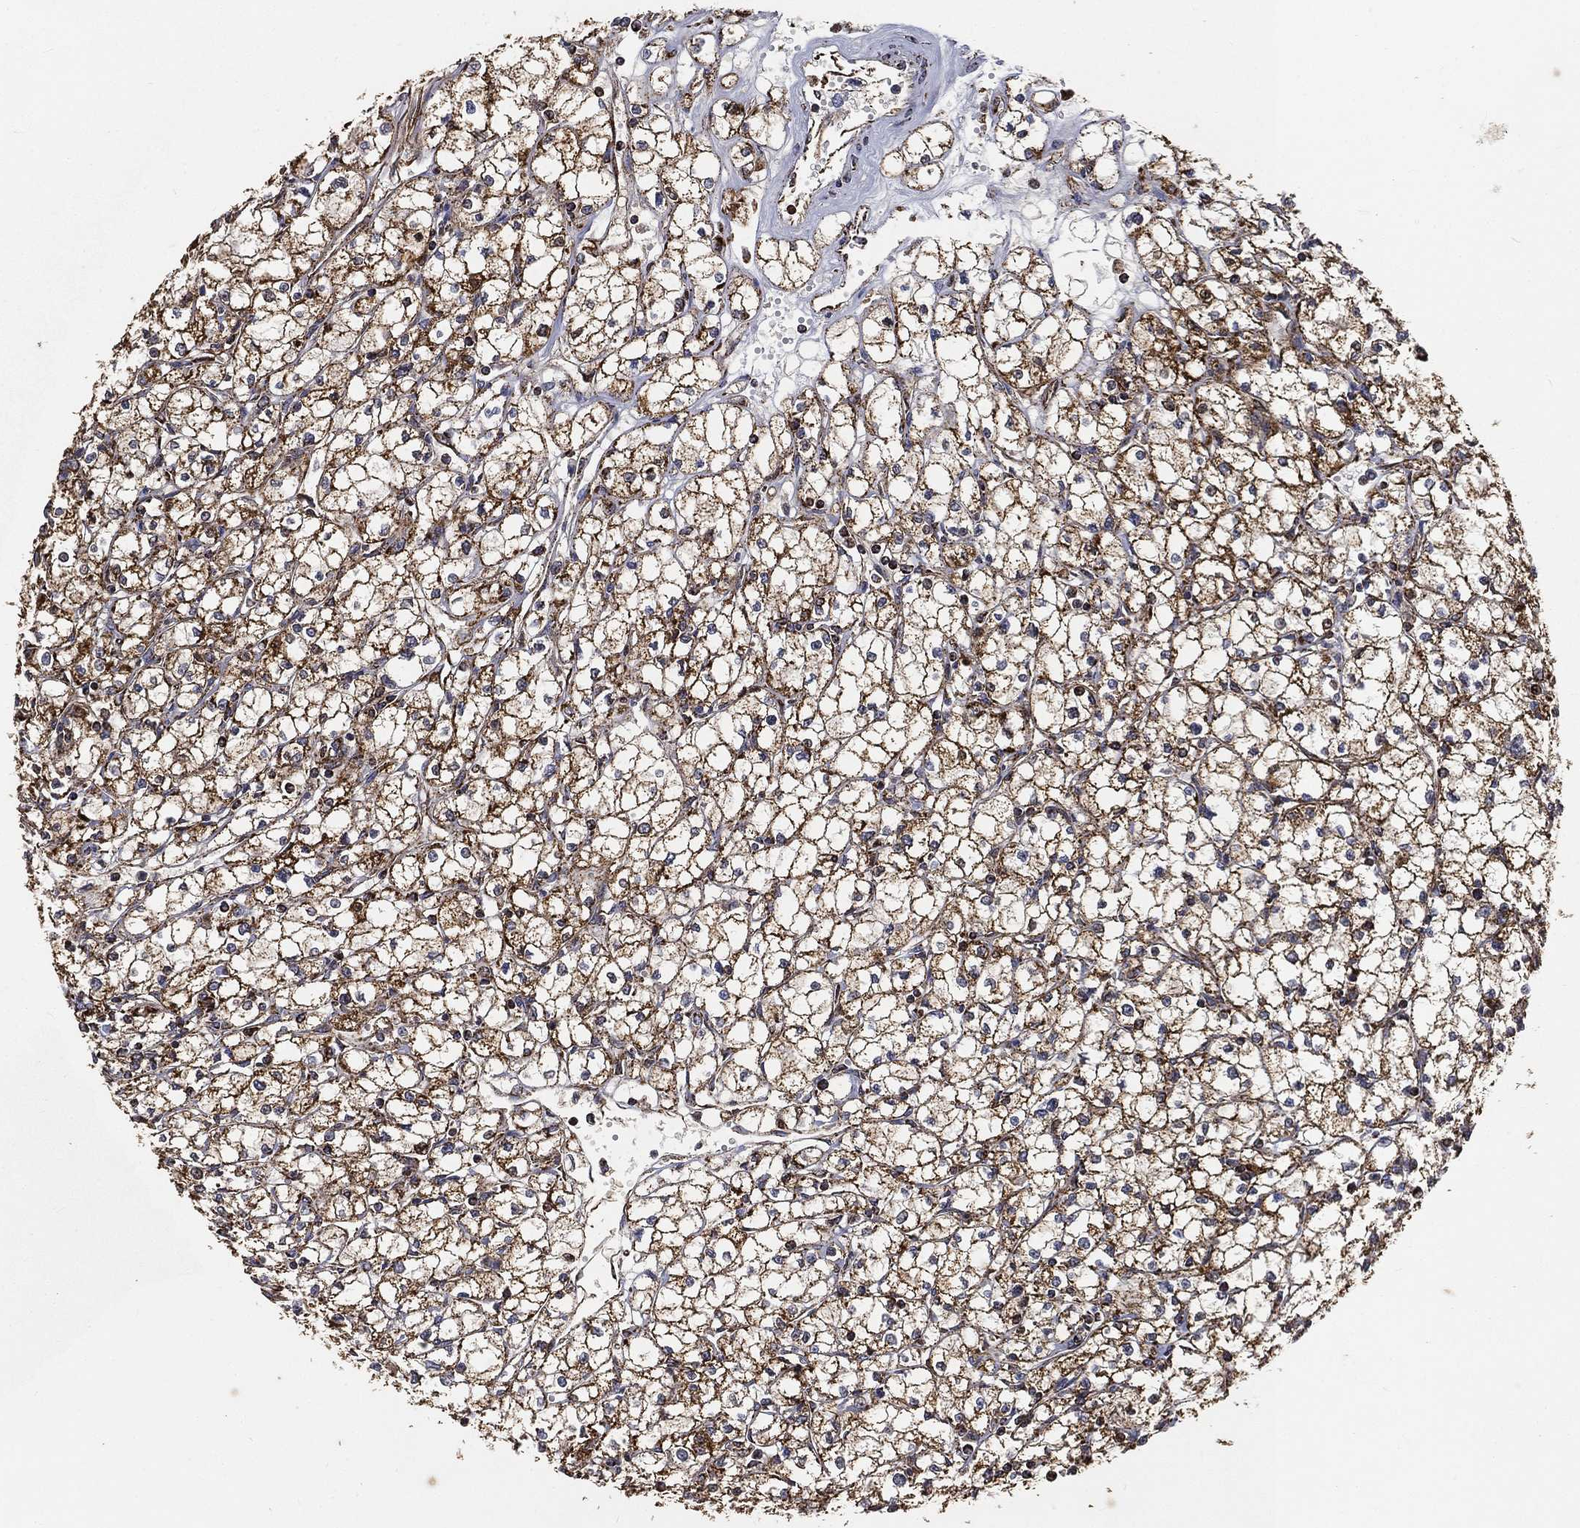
{"staining": {"intensity": "strong", "quantity": ">75%", "location": "cytoplasmic/membranous"}, "tissue": "renal cancer", "cell_type": "Tumor cells", "image_type": "cancer", "snomed": [{"axis": "morphology", "description": "Adenocarcinoma, NOS"}, {"axis": "topography", "description": "Kidney"}], "caption": "A high-resolution histopathology image shows immunohistochemistry (IHC) staining of adenocarcinoma (renal), which reveals strong cytoplasmic/membranous expression in approximately >75% of tumor cells.", "gene": "SLC38A7", "patient": {"sex": "male", "age": 67}}